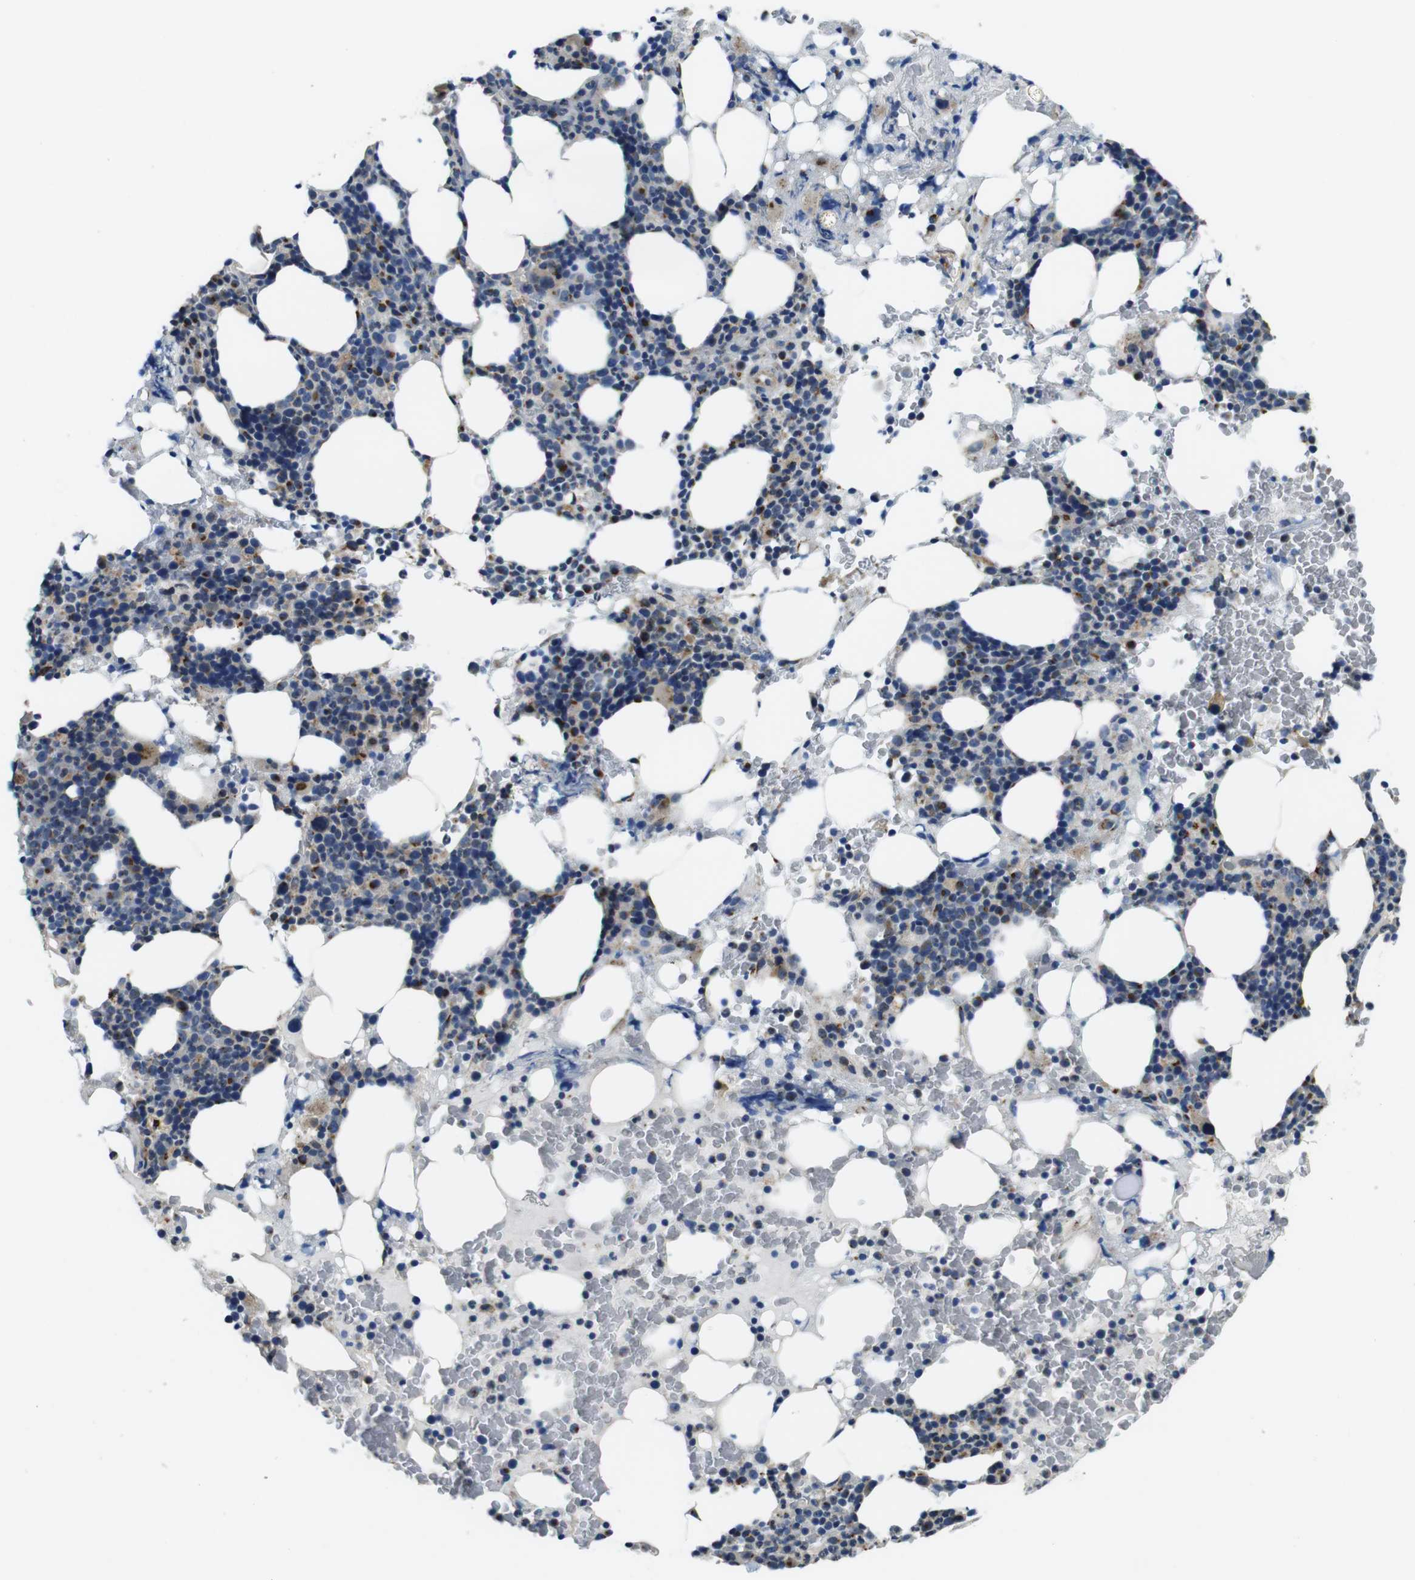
{"staining": {"intensity": "weak", "quantity": "25%-75%", "location": "cytoplasmic/membranous"}, "tissue": "bone marrow", "cell_type": "Hematopoietic cells", "image_type": "normal", "snomed": [{"axis": "morphology", "description": "Normal tissue, NOS"}, {"axis": "morphology", "description": "Inflammation, NOS"}, {"axis": "topography", "description": "Bone marrow"}], "caption": "Immunohistochemistry micrograph of unremarkable human bone marrow stained for a protein (brown), which reveals low levels of weak cytoplasmic/membranous expression in approximately 25%-75% of hematopoietic cells.", "gene": "RAB6A", "patient": {"sex": "female", "age": 84}}